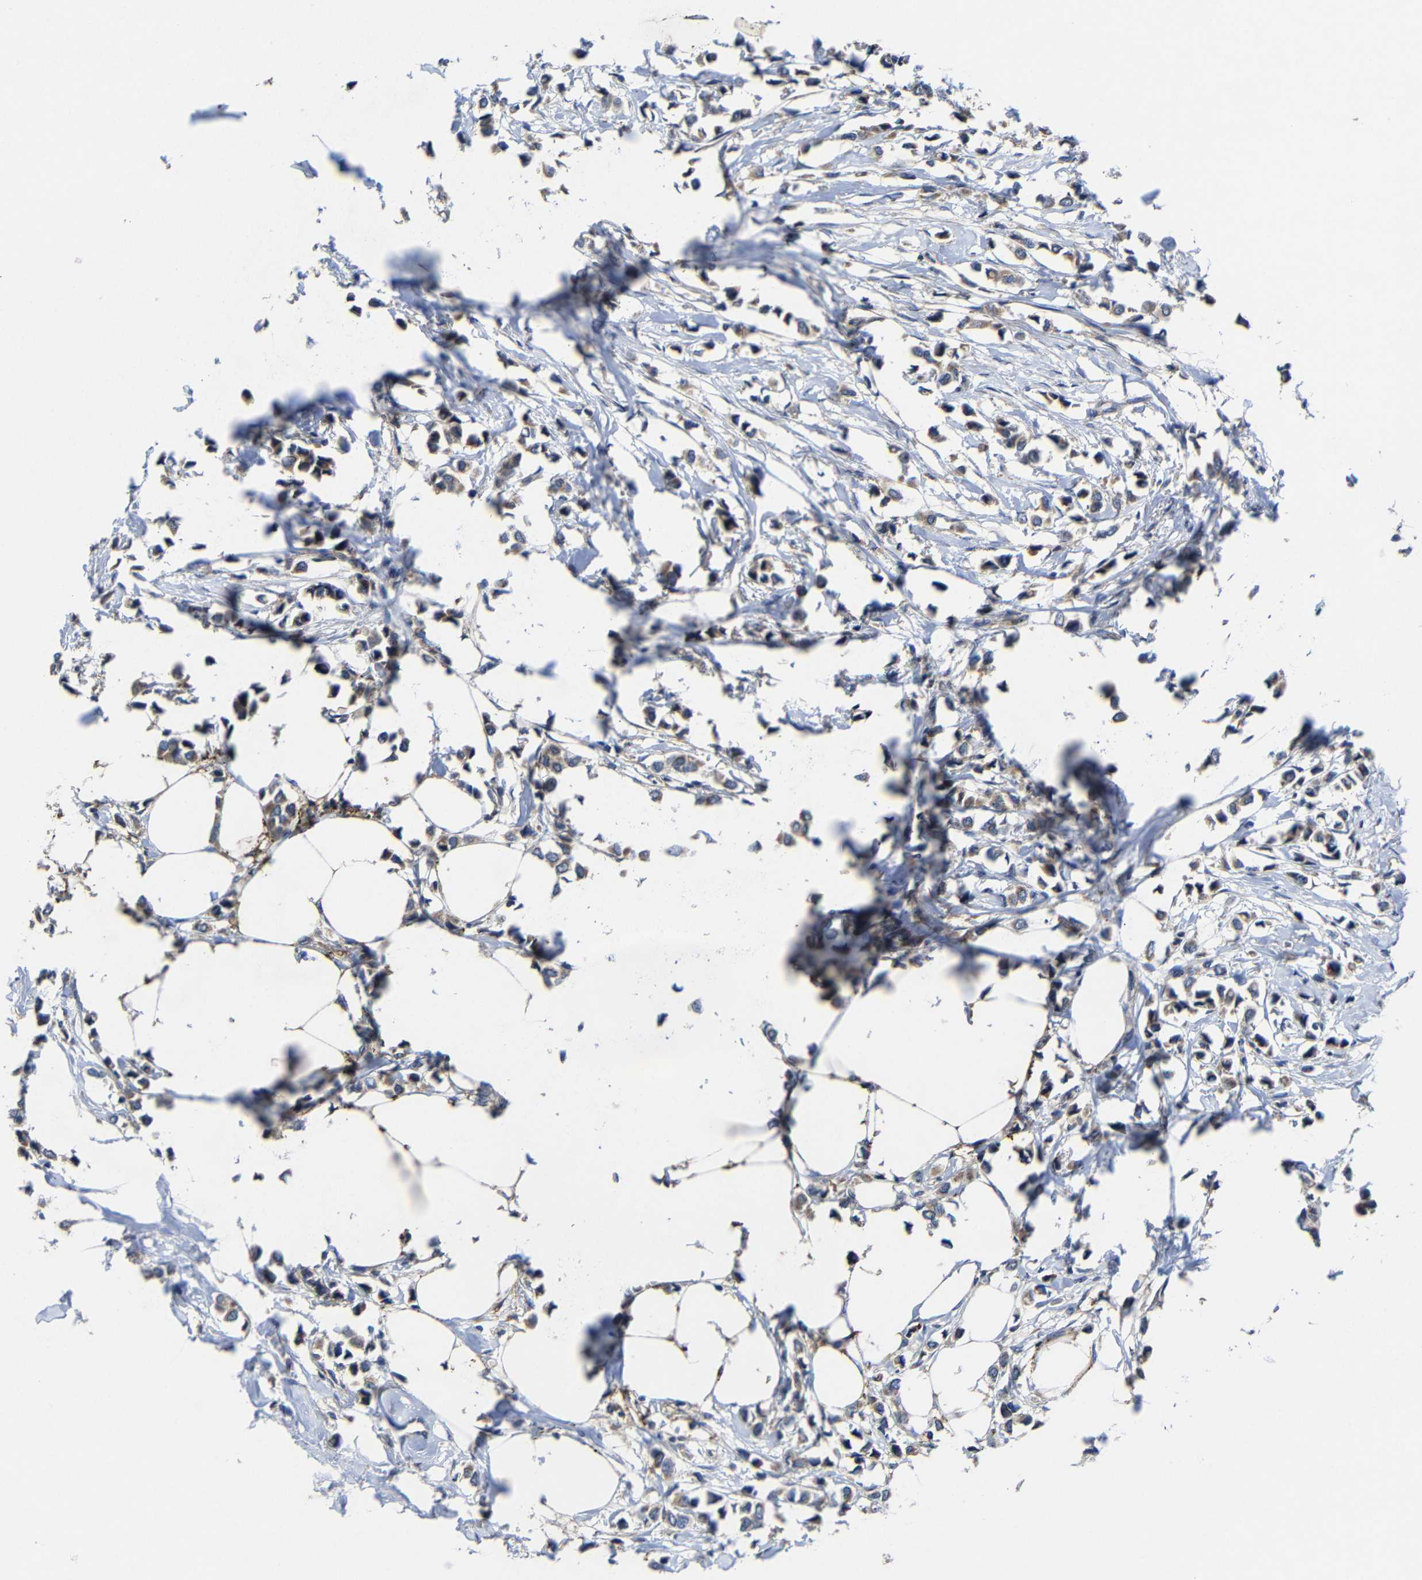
{"staining": {"intensity": "moderate", "quantity": "25%-75%", "location": "cytoplasmic/membranous"}, "tissue": "breast cancer", "cell_type": "Tumor cells", "image_type": "cancer", "snomed": [{"axis": "morphology", "description": "Lobular carcinoma"}, {"axis": "topography", "description": "Breast"}], "caption": "Tumor cells exhibit medium levels of moderate cytoplasmic/membranous expression in about 25%-75% of cells in lobular carcinoma (breast). The staining is performed using DAB brown chromogen to label protein expression. The nuclei are counter-stained blue using hematoxylin.", "gene": "LPAR5", "patient": {"sex": "female", "age": 51}}